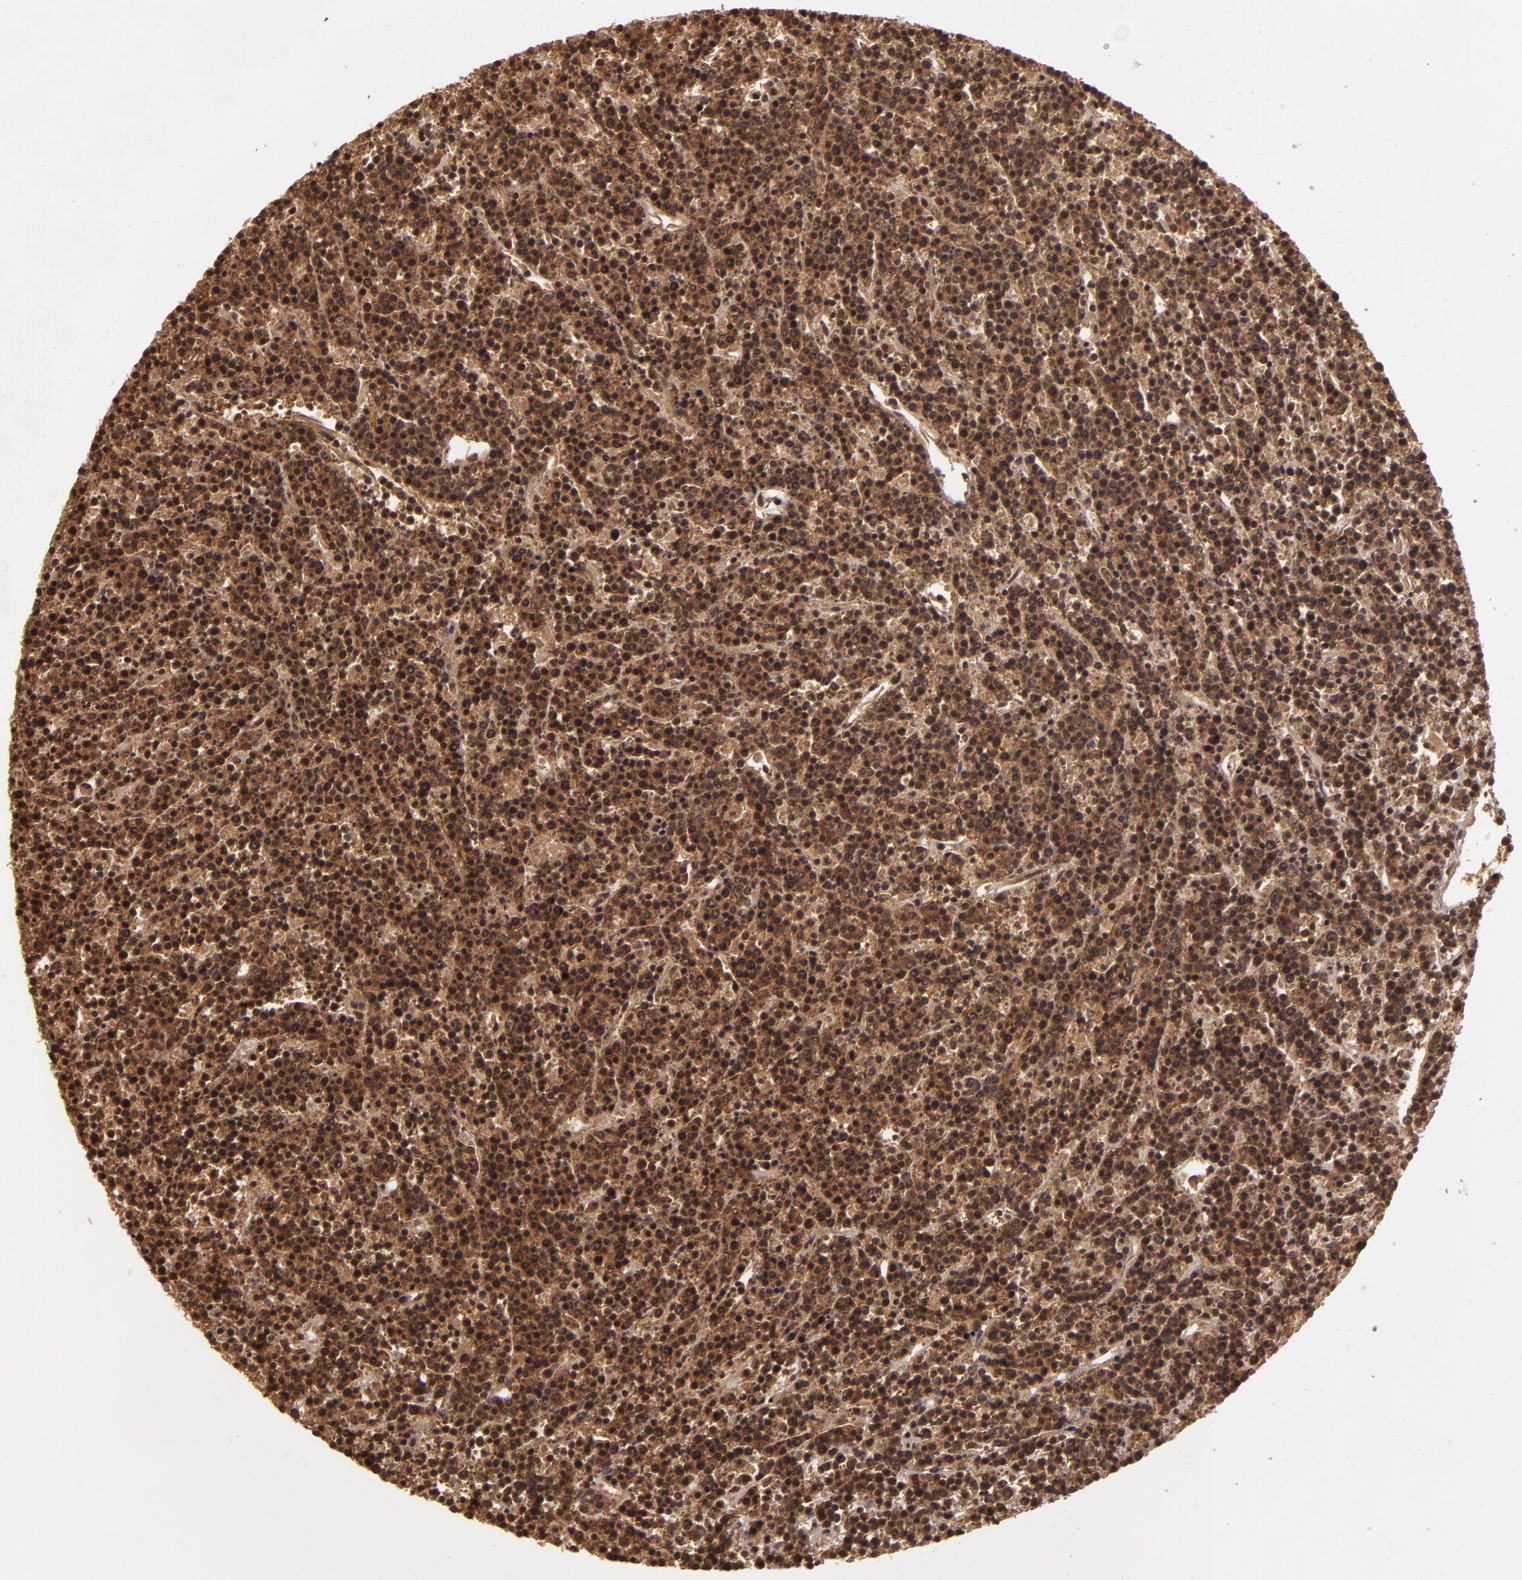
{"staining": {"intensity": "moderate", "quantity": ">75%", "location": "cytoplasmic/membranous"}, "tissue": "lymphoma", "cell_type": "Tumor cells", "image_type": "cancer", "snomed": [{"axis": "morphology", "description": "Malignant lymphoma, non-Hodgkin's type, High grade"}, {"axis": "topography", "description": "Ovary"}], "caption": "DAB immunohistochemical staining of human malignant lymphoma, non-Hodgkin's type (high-grade) shows moderate cytoplasmic/membranous protein expression in about >75% of tumor cells. Using DAB (brown) and hematoxylin (blue) stains, captured at high magnification using brightfield microscopy.", "gene": "TXNRD2", "patient": {"sex": "female", "age": 56}}